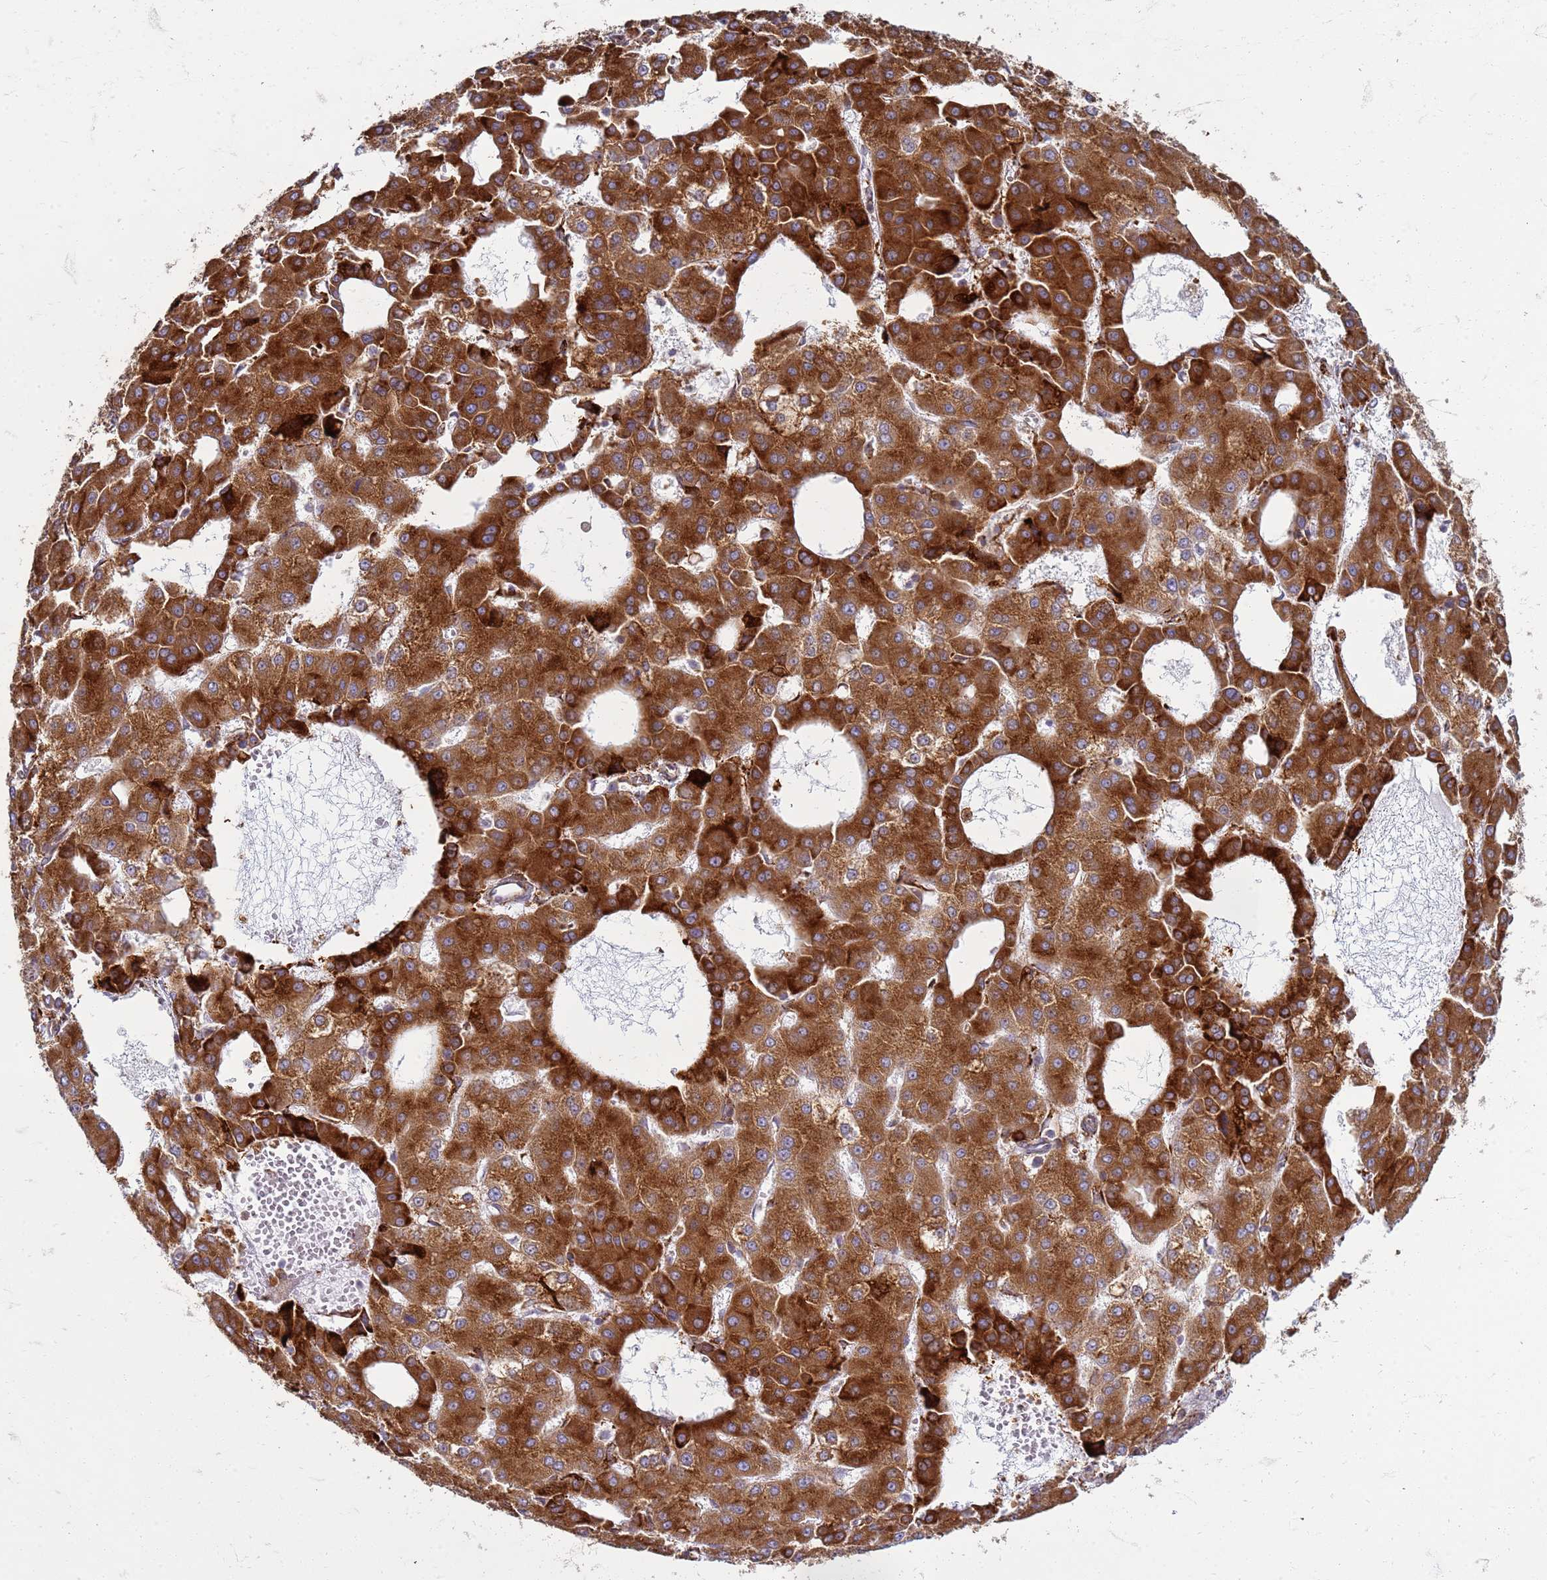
{"staining": {"intensity": "strong", "quantity": ">75%", "location": "cytoplasmic/membranous"}, "tissue": "liver cancer", "cell_type": "Tumor cells", "image_type": "cancer", "snomed": [{"axis": "morphology", "description": "Carcinoma, Hepatocellular, NOS"}, {"axis": "topography", "description": "Liver"}], "caption": "The image demonstrates immunohistochemical staining of hepatocellular carcinoma (liver). There is strong cytoplasmic/membranous staining is identified in about >75% of tumor cells. (brown staining indicates protein expression, while blue staining denotes nuclei).", "gene": "PDK3", "patient": {"sex": "male", "age": 47}}